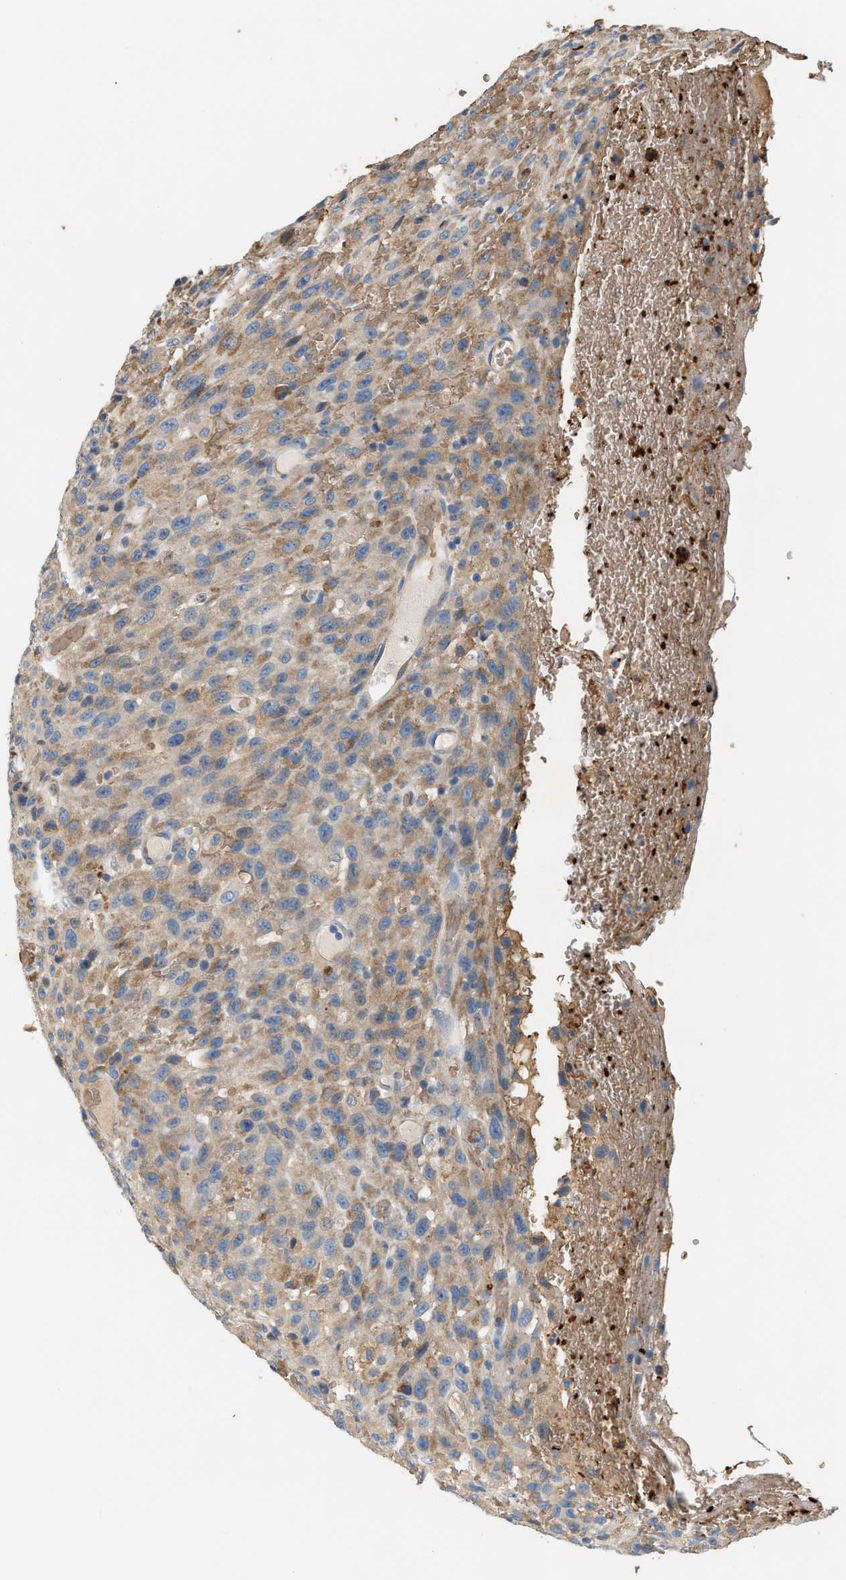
{"staining": {"intensity": "moderate", "quantity": "25%-75%", "location": "cytoplasmic/membranous"}, "tissue": "urothelial cancer", "cell_type": "Tumor cells", "image_type": "cancer", "snomed": [{"axis": "morphology", "description": "Urothelial carcinoma, High grade"}, {"axis": "topography", "description": "Urinary bladder"}], "caption": "Protein analysis of high-grade urothelial carcinoma tissue reveals moderate cytoplasmic/membranous expression in approximately 25%-75% of tumor cells. (DAB IHC, brown staining for protein, blue staining for nuclei).", "gene": "CYTH2", "patient": {"sex": "male", "age": 66}}